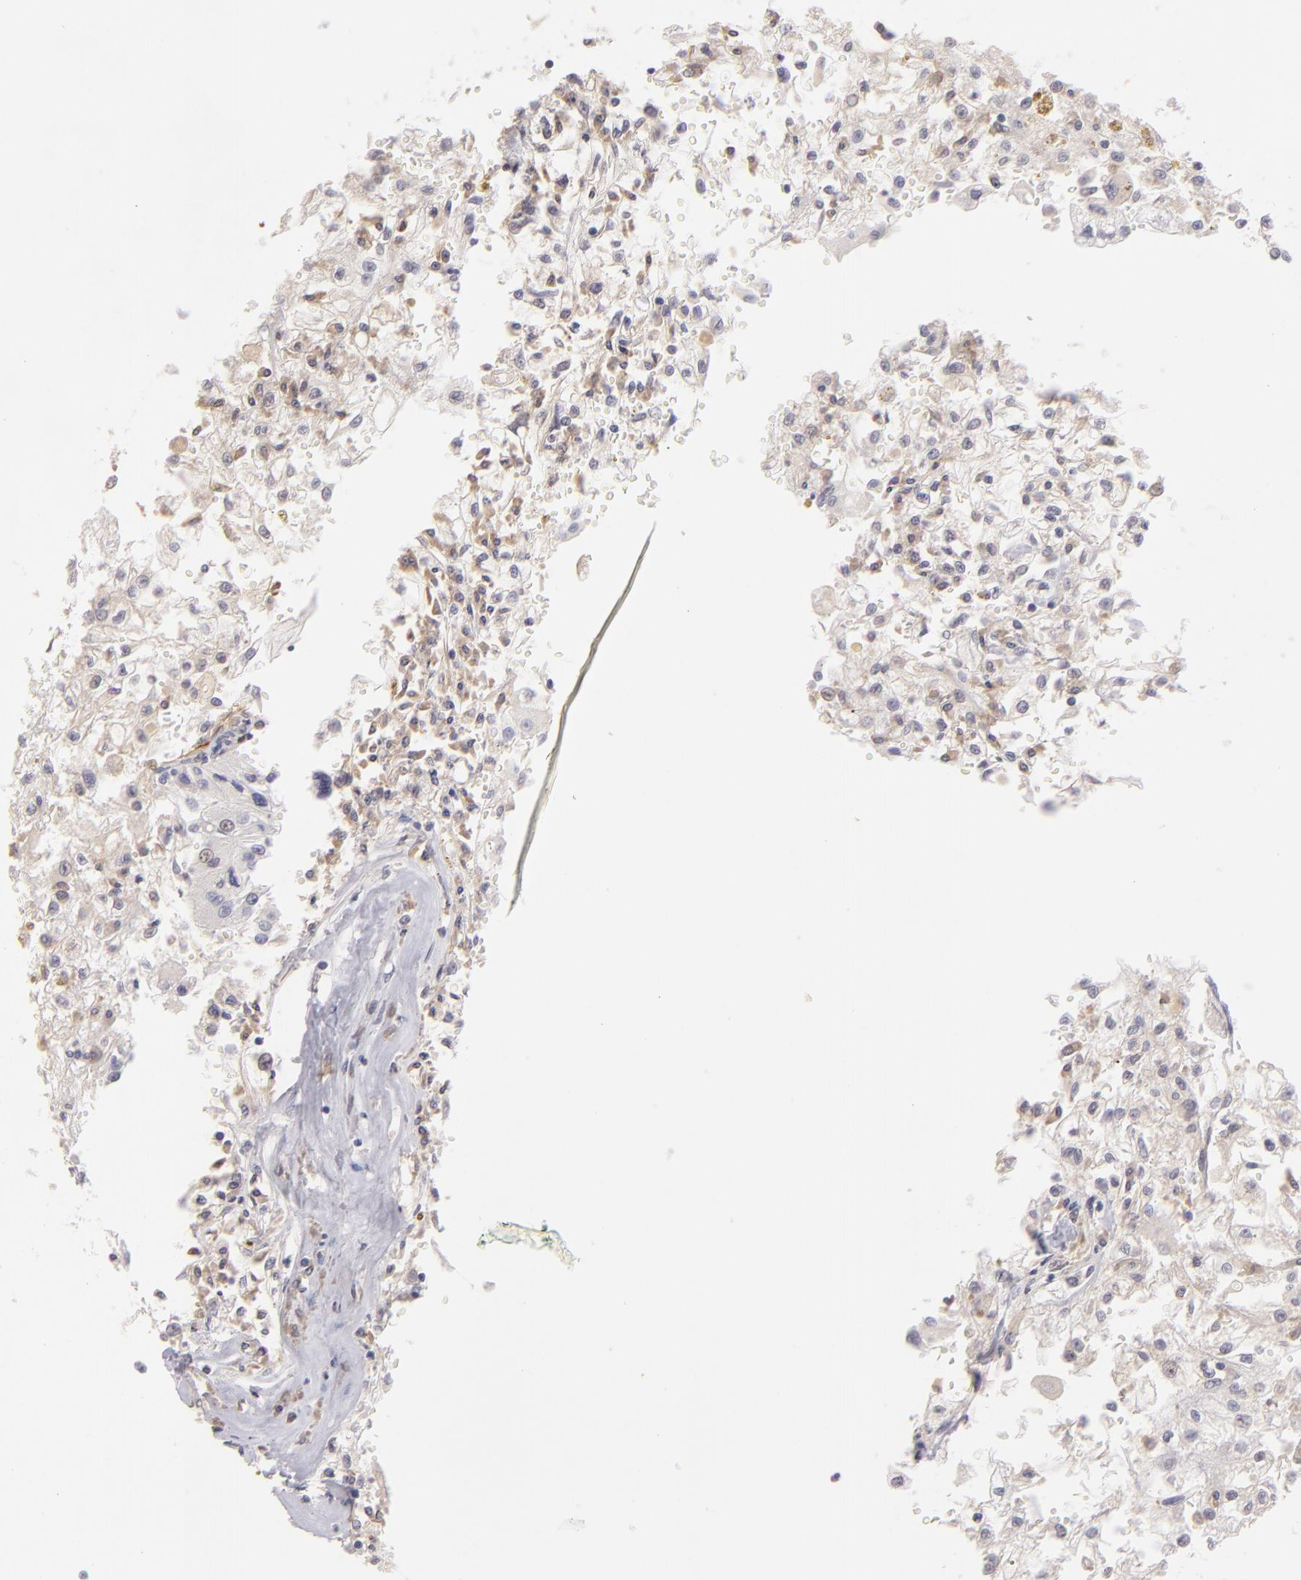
{"staining": {"intensity": "negative", "quantity": "none", "location": "none"}, "tissue": "renal cancer", "cell_type": "Tumor cells", "image_type": "cancer", "snomed": [{"axis": "morphology", "description": "Adenocarcinoma, NOS"}, {"axis": "topography", "description": "Kidney"}], "caption": "The micrograph displays no staining of tumor cells in renal cancer (adenocarcinoma).", "gene": "THBD", "patient": {"sex": "male", "age": 78}}